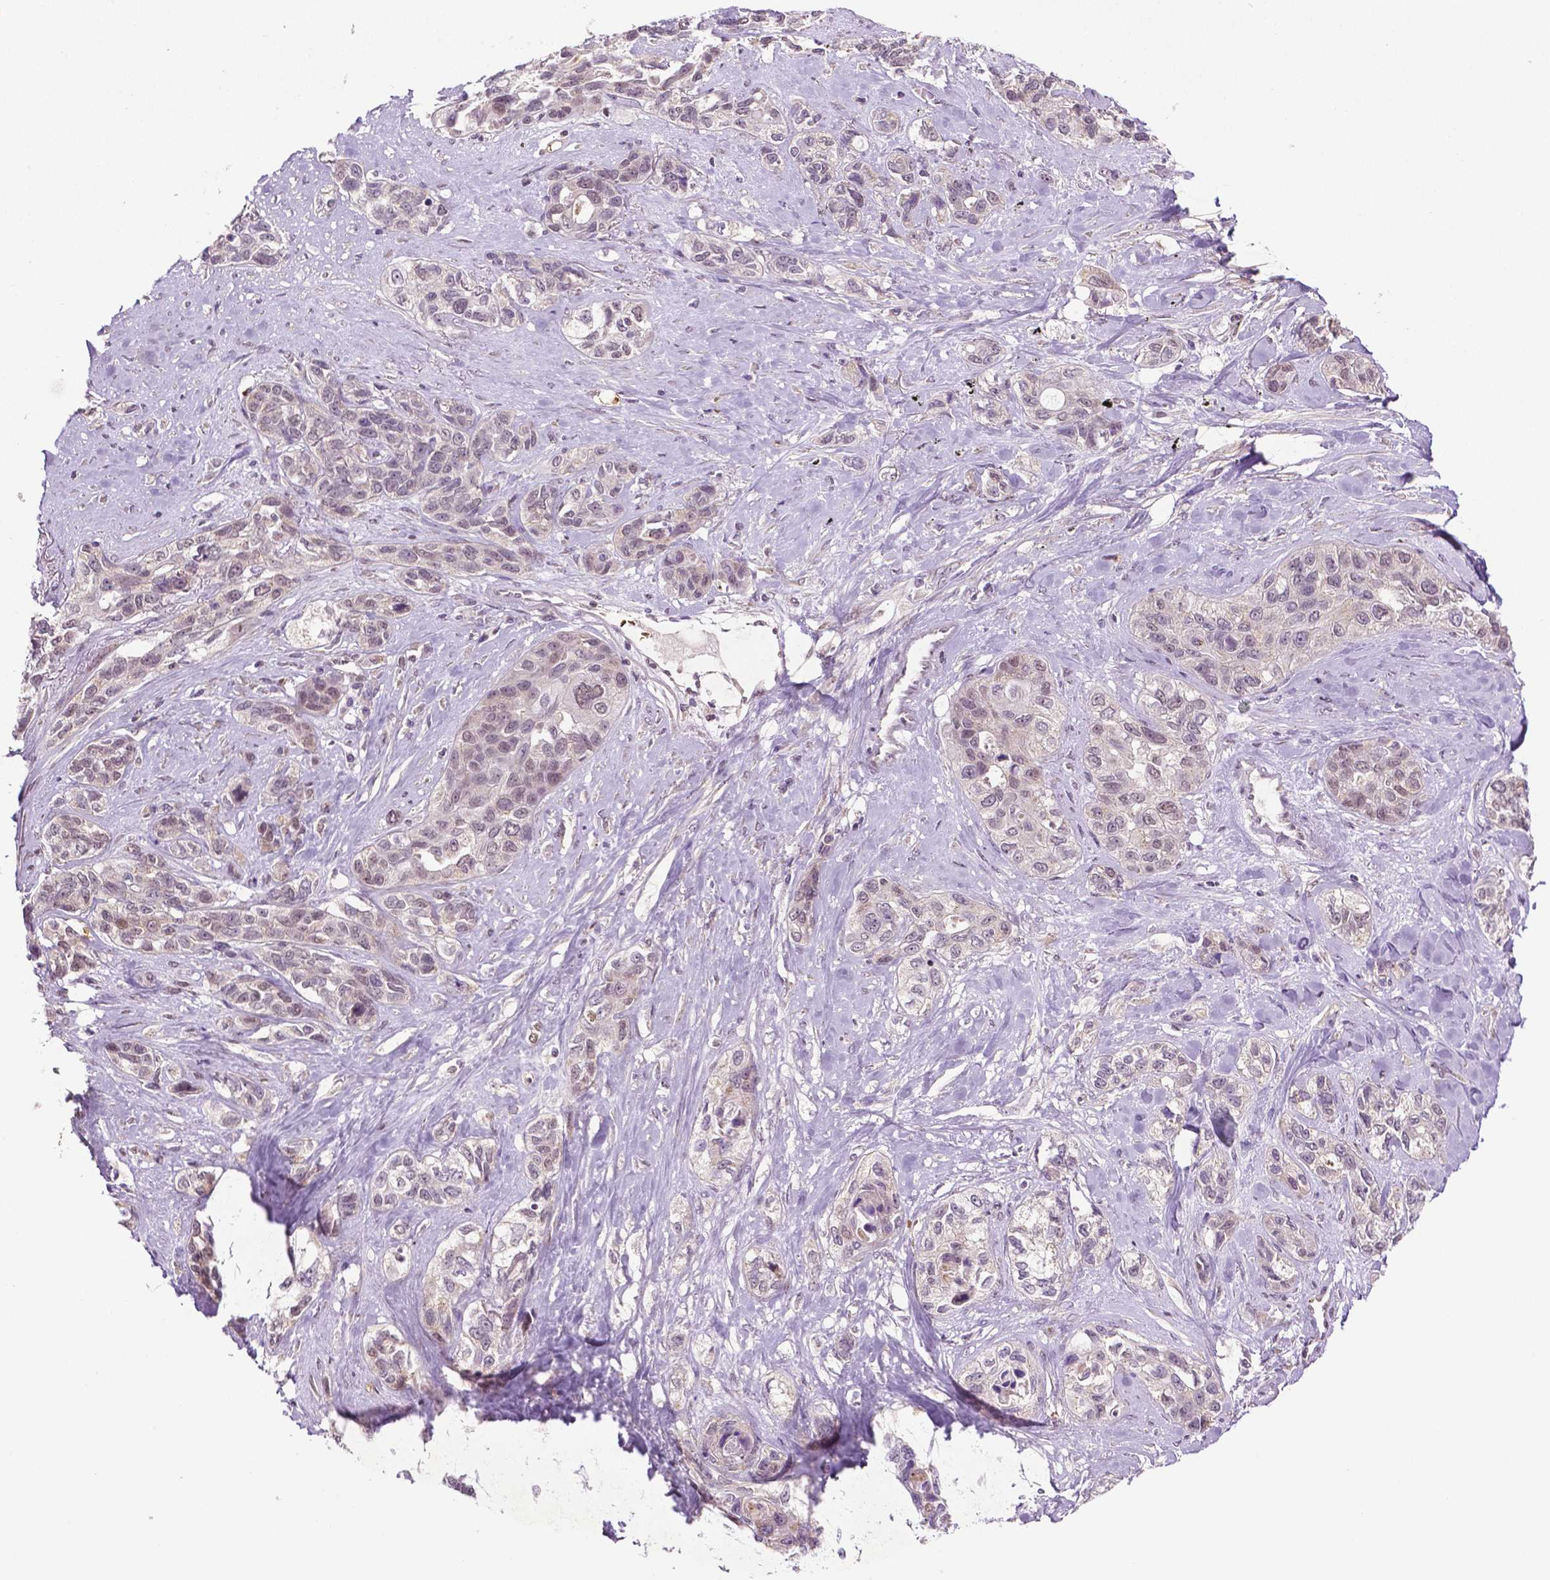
{"staining": {"intensity": "weak", "quantity": "<25%", "location": "nuclear"}, "tissue": "lung cancer", "cell_type": "Tumor cells", "image_type": "cancer", "snomed": [{"axis": "morphology", "description": "Squamous cell carcinoma, NOS"}, {"axis": "topography", "description": "Lung"}], "caption": "High magnification brightfield microscopy of squamous cell carcinoma (lung) stained with DAB (3,3'-diaminobenzidine) (brown) and counterstained with hematoxylin (blue): tumor cells show no significant expression. (DAB immunohistochemistry (IHC), high magnification).", "gene": "ZNF41", "patient": {"sex": "female", "age": 70}}